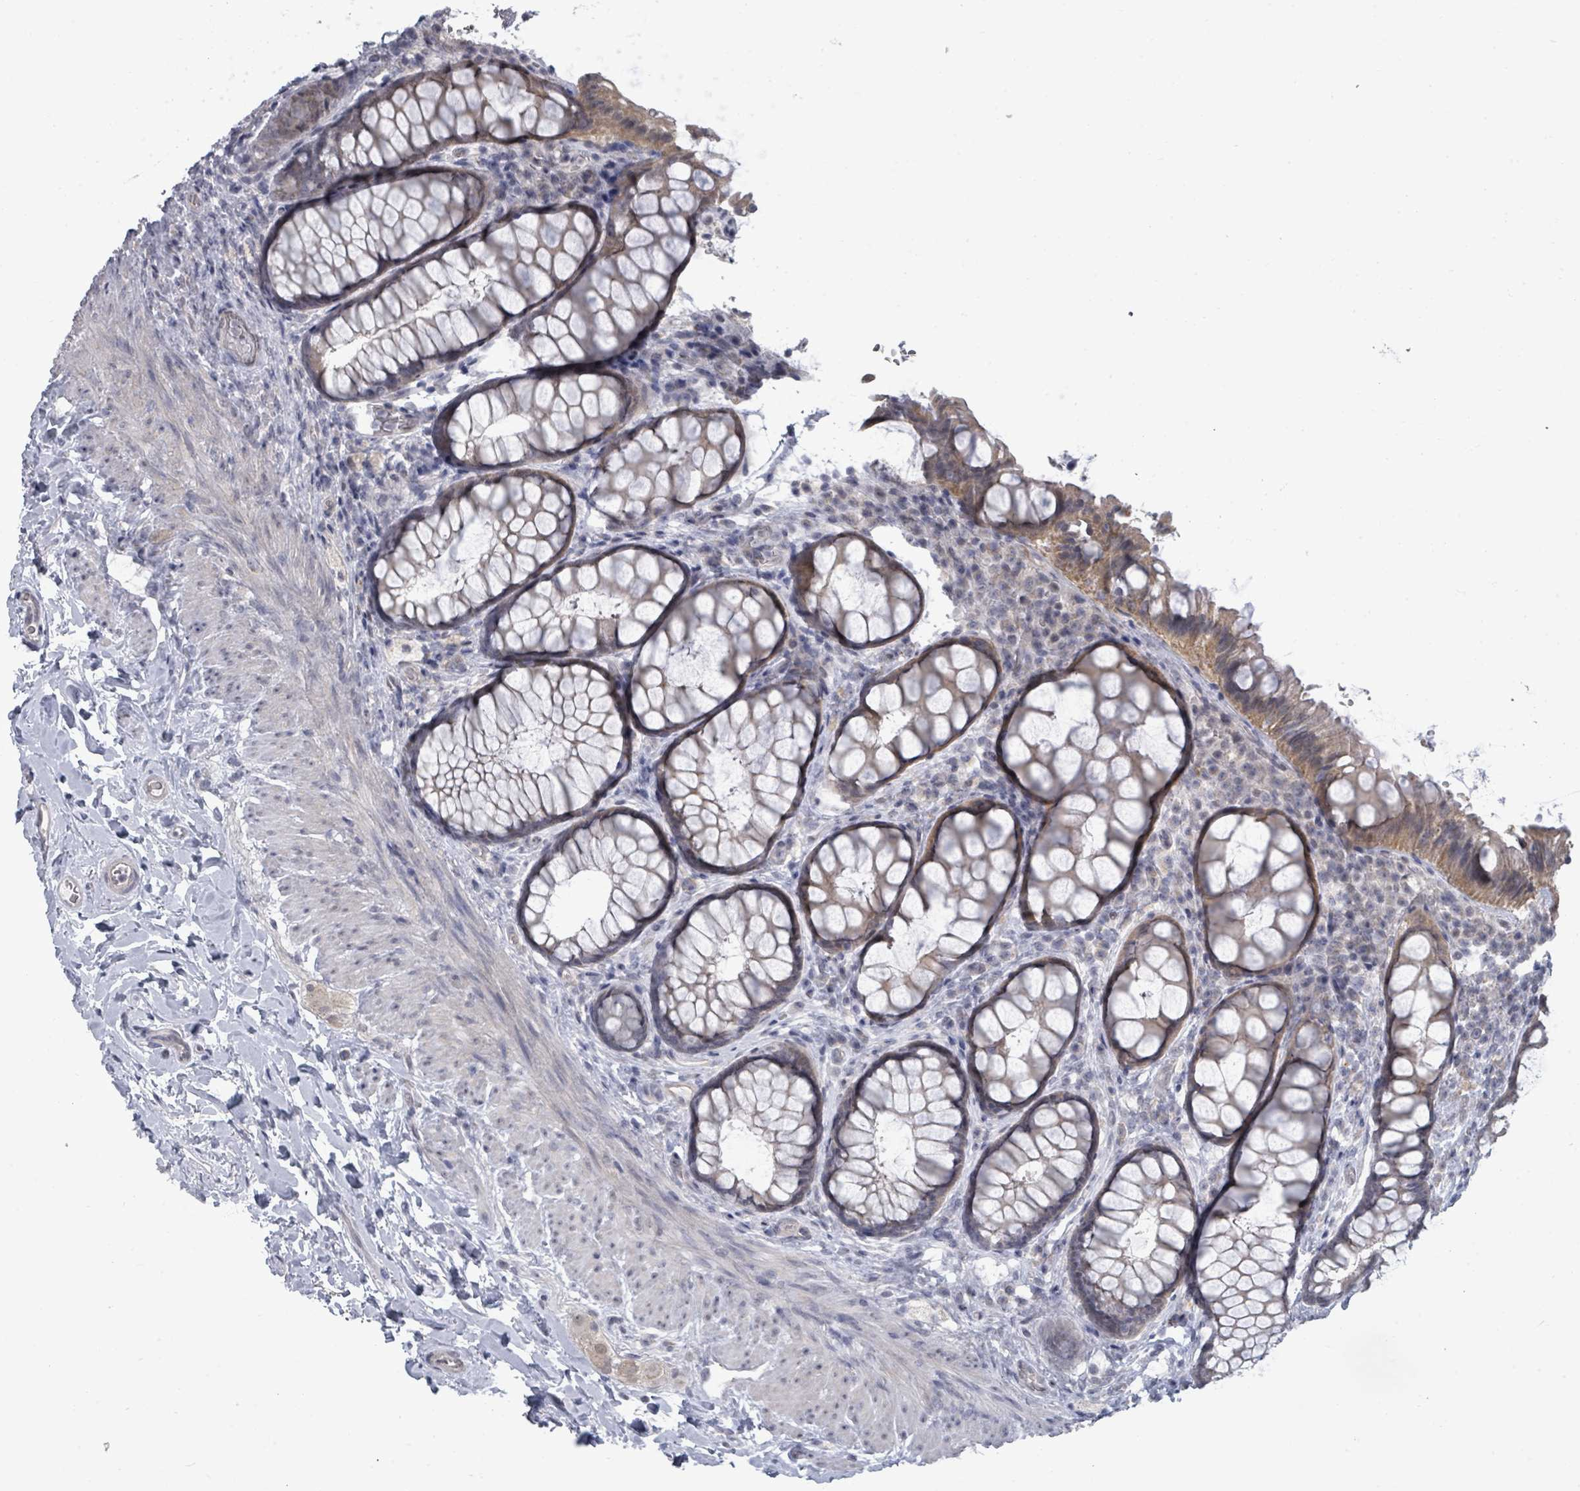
{"staining": {"intensity": "weak", "quantity": "25%-75%", "location": "cytoplasmic/membranous"}, "tissue": "rectum", "cell_type": "Glandular cells", "image_type": "normal", "snomed": [{"axis": "morphology", "description": "Normal tissue, NOS"}, {"axis": "topography", "description": "Rectum"}, {"axis": "topography", "description": "Peripheral nerve tissue"}], "caption": "Immunohistochemistry image of benign rectum: rectum stained using IHC exhibits low levels of weak protein expression localized specifically in the cytoplasmic/membranous of glandular cells, appearing as a cytoplasmic/membranous brown color.", "gene": "ASB12", "patient": {"sex": "female", "age": 69}}